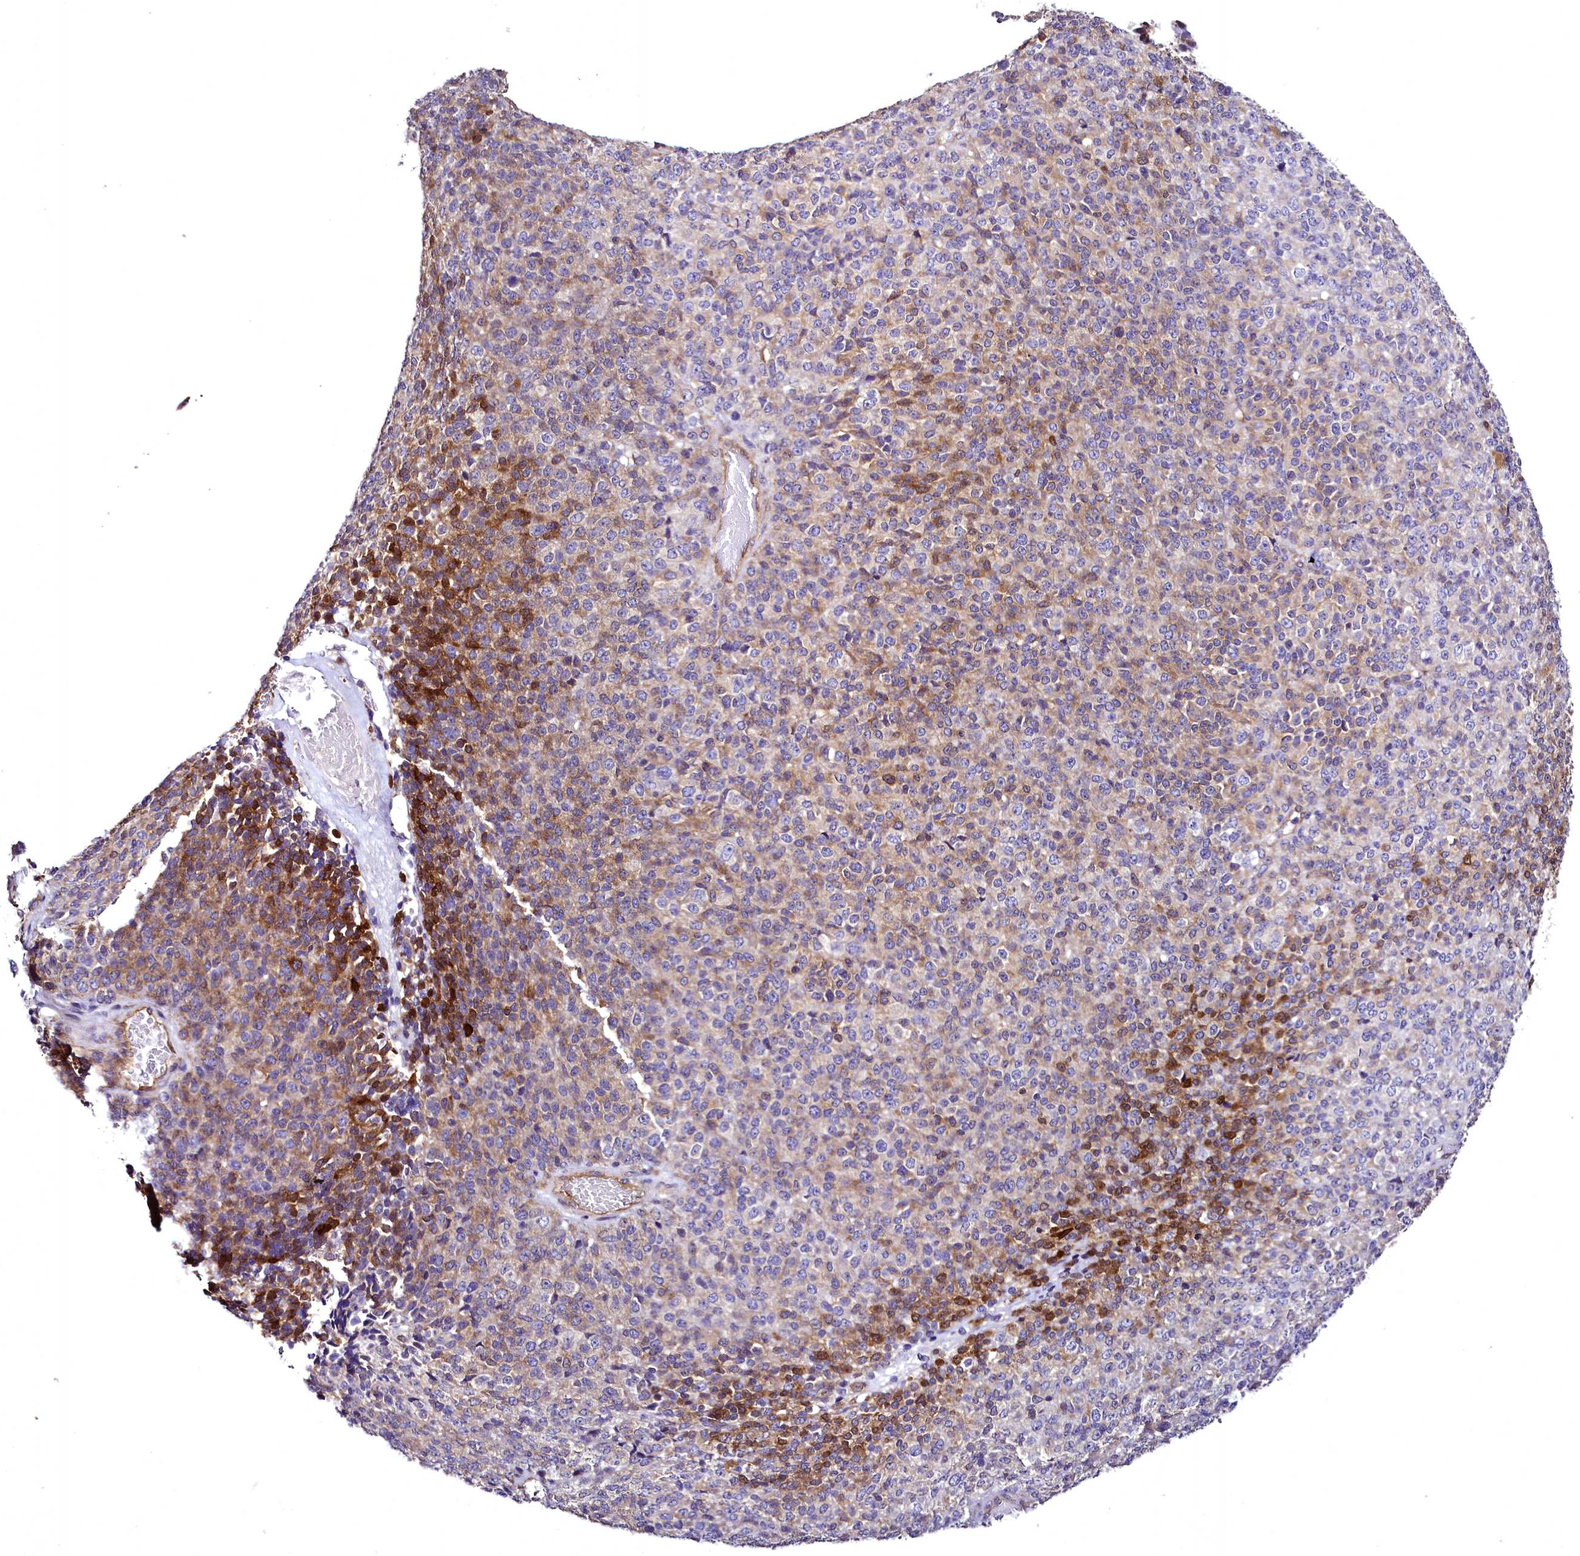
{"staining": {"intensity": "moderate", "quantity": "25%-75%", "location": "cytoplasmic/membranous"}, "tissue": "melanoma", "cell_type": "Tumor cells", "image_type": "cancer", "snomed": [{"axis": "morphology", "description": "Malignant melanoma, Metastatic site"}, {"axis": "topography", "description": "Brain"}], "caption": "Immunohistochemistry of melanoma reveals medium levels of moderate cytoplasmic/membranous staining in about 25%-75% of tumor cells. The staining is performed using DAB (3,3'-diaminobenzidine) brown chromogen to label protein expression. The nuclei are counter-stained blue using hematoxylin.", "gene": "STXBP1", "patient": {"sex": "female", "age": 56}}